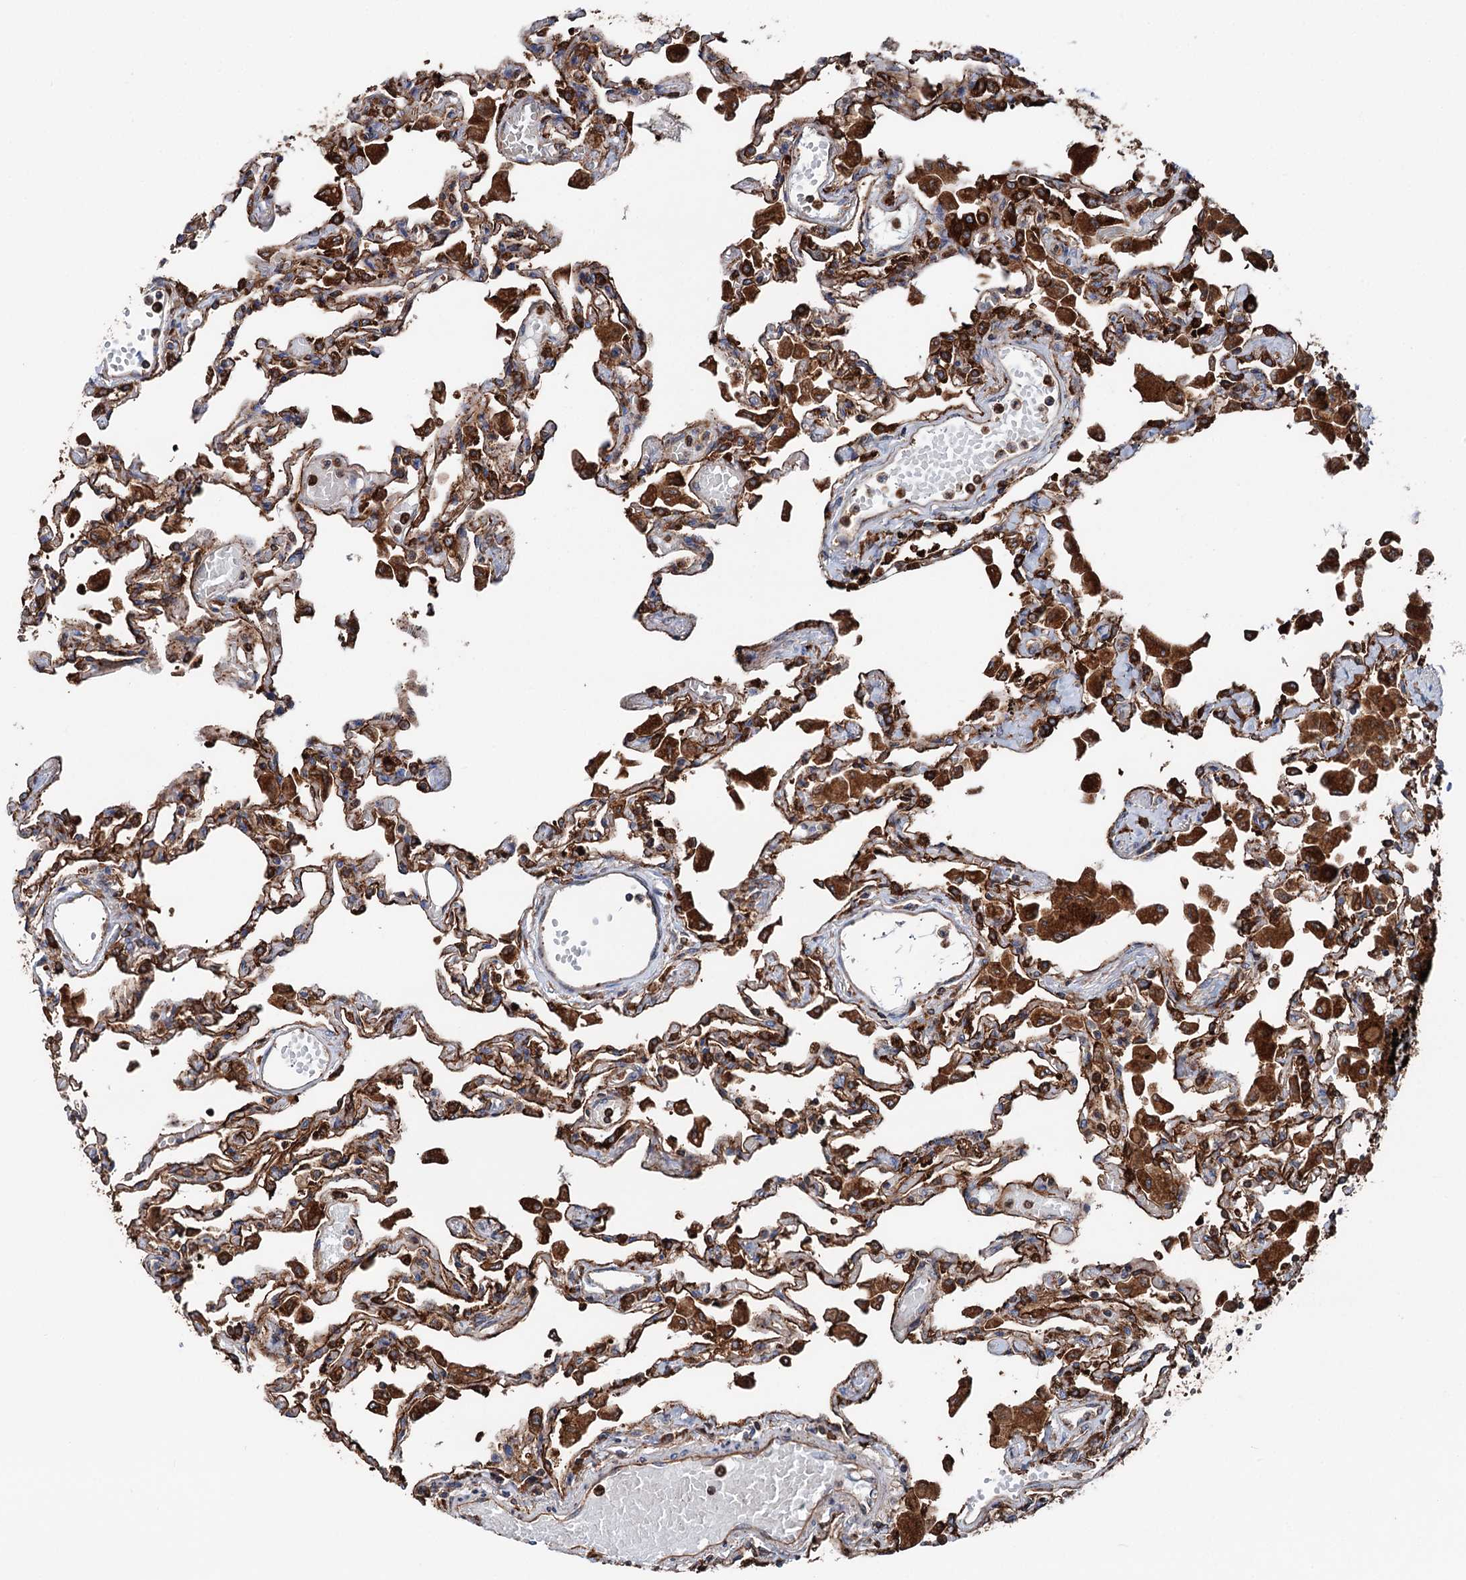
{"staining": {"intensity": "strong", "quantity": "25%-75%", "location": "cytoplasmic/membranous"}, "tissue": "lung", "cell_type": "Alveolar cells", "image_type": "normal", "snomed": [{"axis": "morphology", "description": "Normal tissue, NOS"}, {"axis": "topography", "description": "Bronchus"}, {"axis": "topography", "description": "Lung"}], "caption": "Brown immunohistochemical staining in normal lung exhibits strong cytoplasmic/membranous expression in approximately 25%-75% of alveolar cells. The protein is shown in brown color, while the nuclei are stained blue.", "gene": "ERP29", "patient": {"sex": "female", "age": 49}}